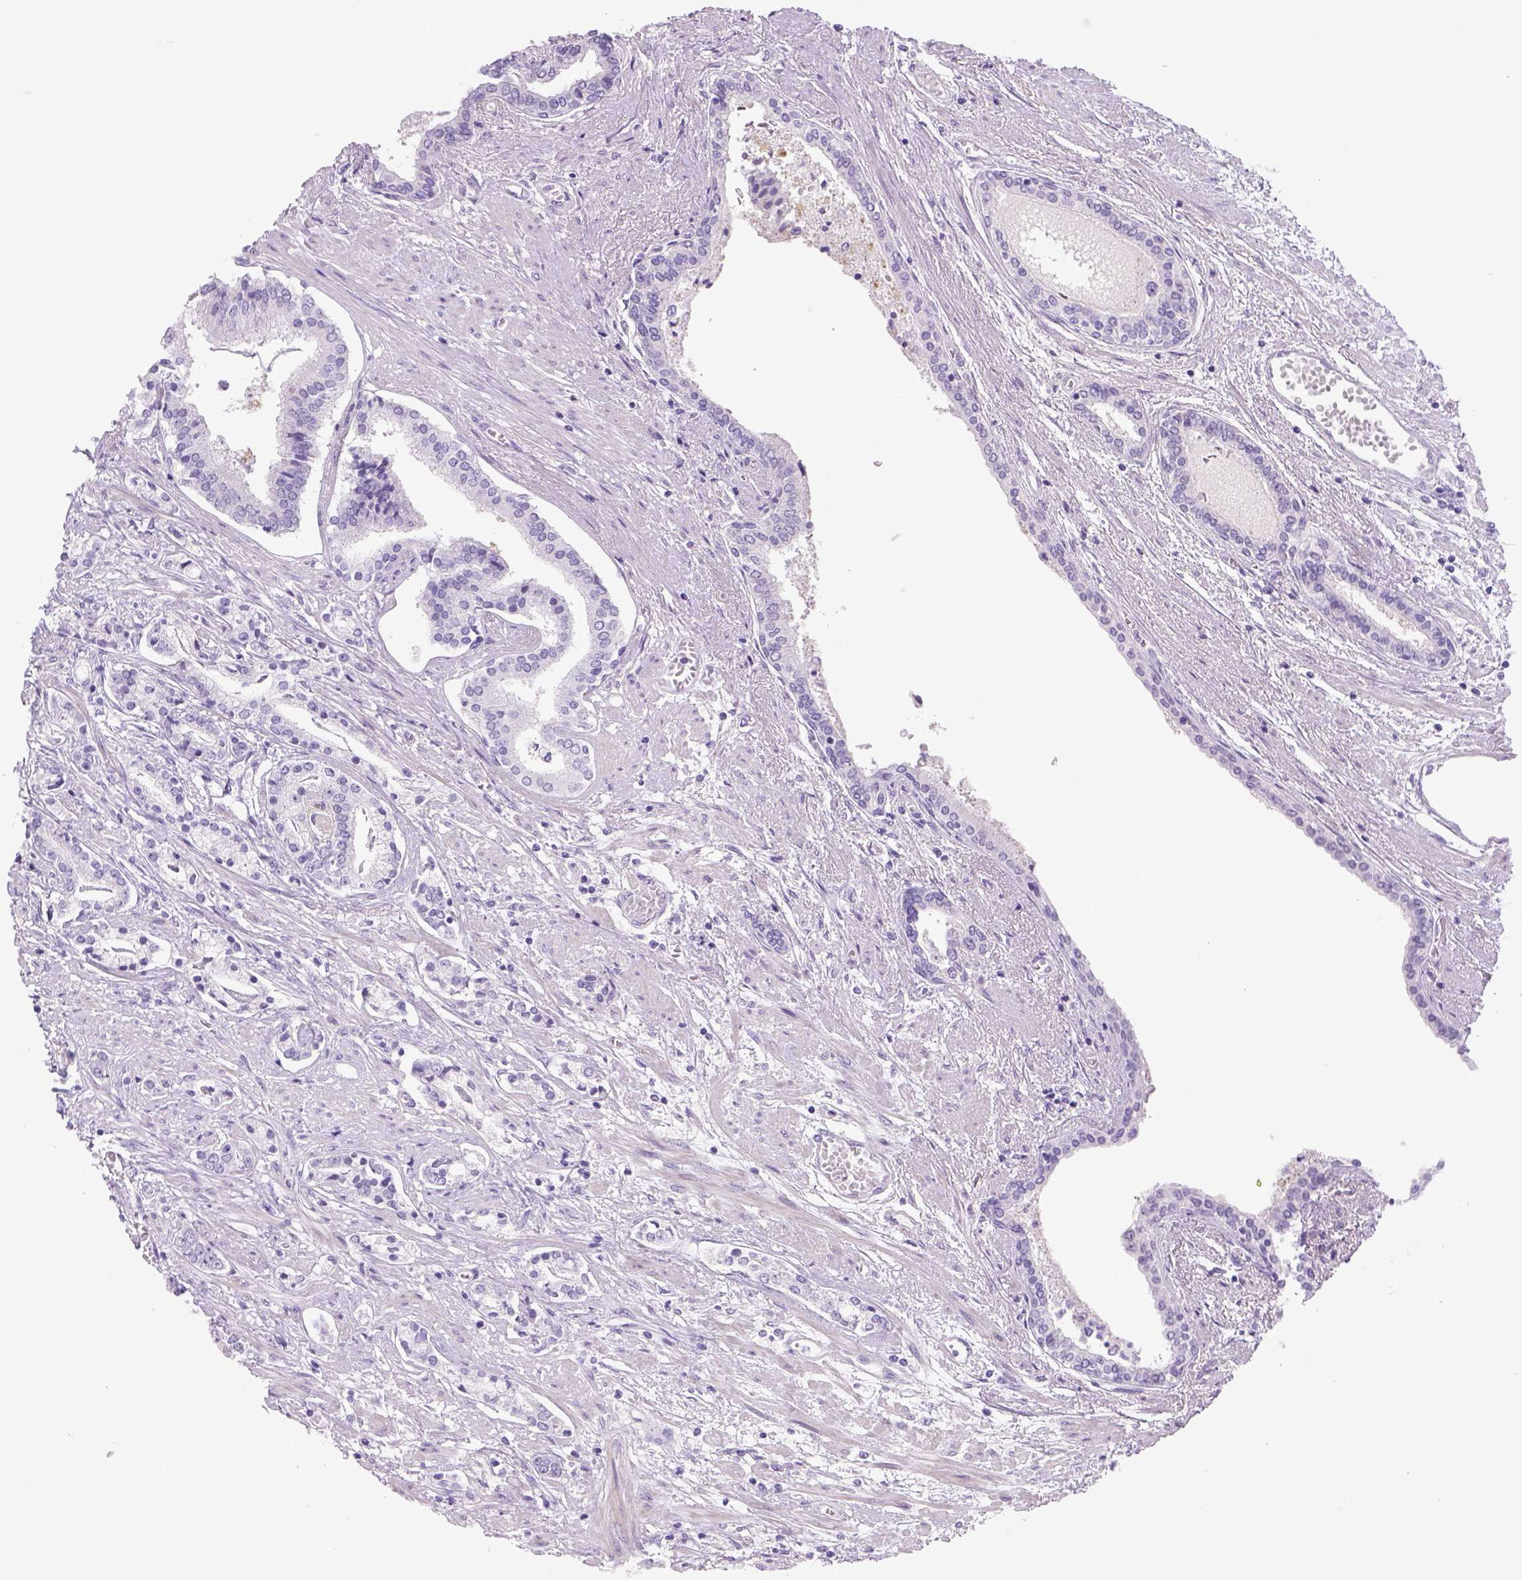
{"staining": {"intensity": "negative", "quantity": "none", "location": "none"}, "tissue": "prostate cancer", "cell_type": "Tumor cells", "image_type": "cancer", "snomed": [{"axis": "morphology", "description": "Adenocarcinoma, NOS"}, {"axis": "topography", "description": "Prostate"}], "caption": "This micrograph is of adenocarcinoma (prostate) stained with IHC to label a protein in brown with the nuclei are counter-stained blue. There is no positivity in tumor cells.", "gene": "TENM4", "patient": {"sex": "male", "age": 64}}